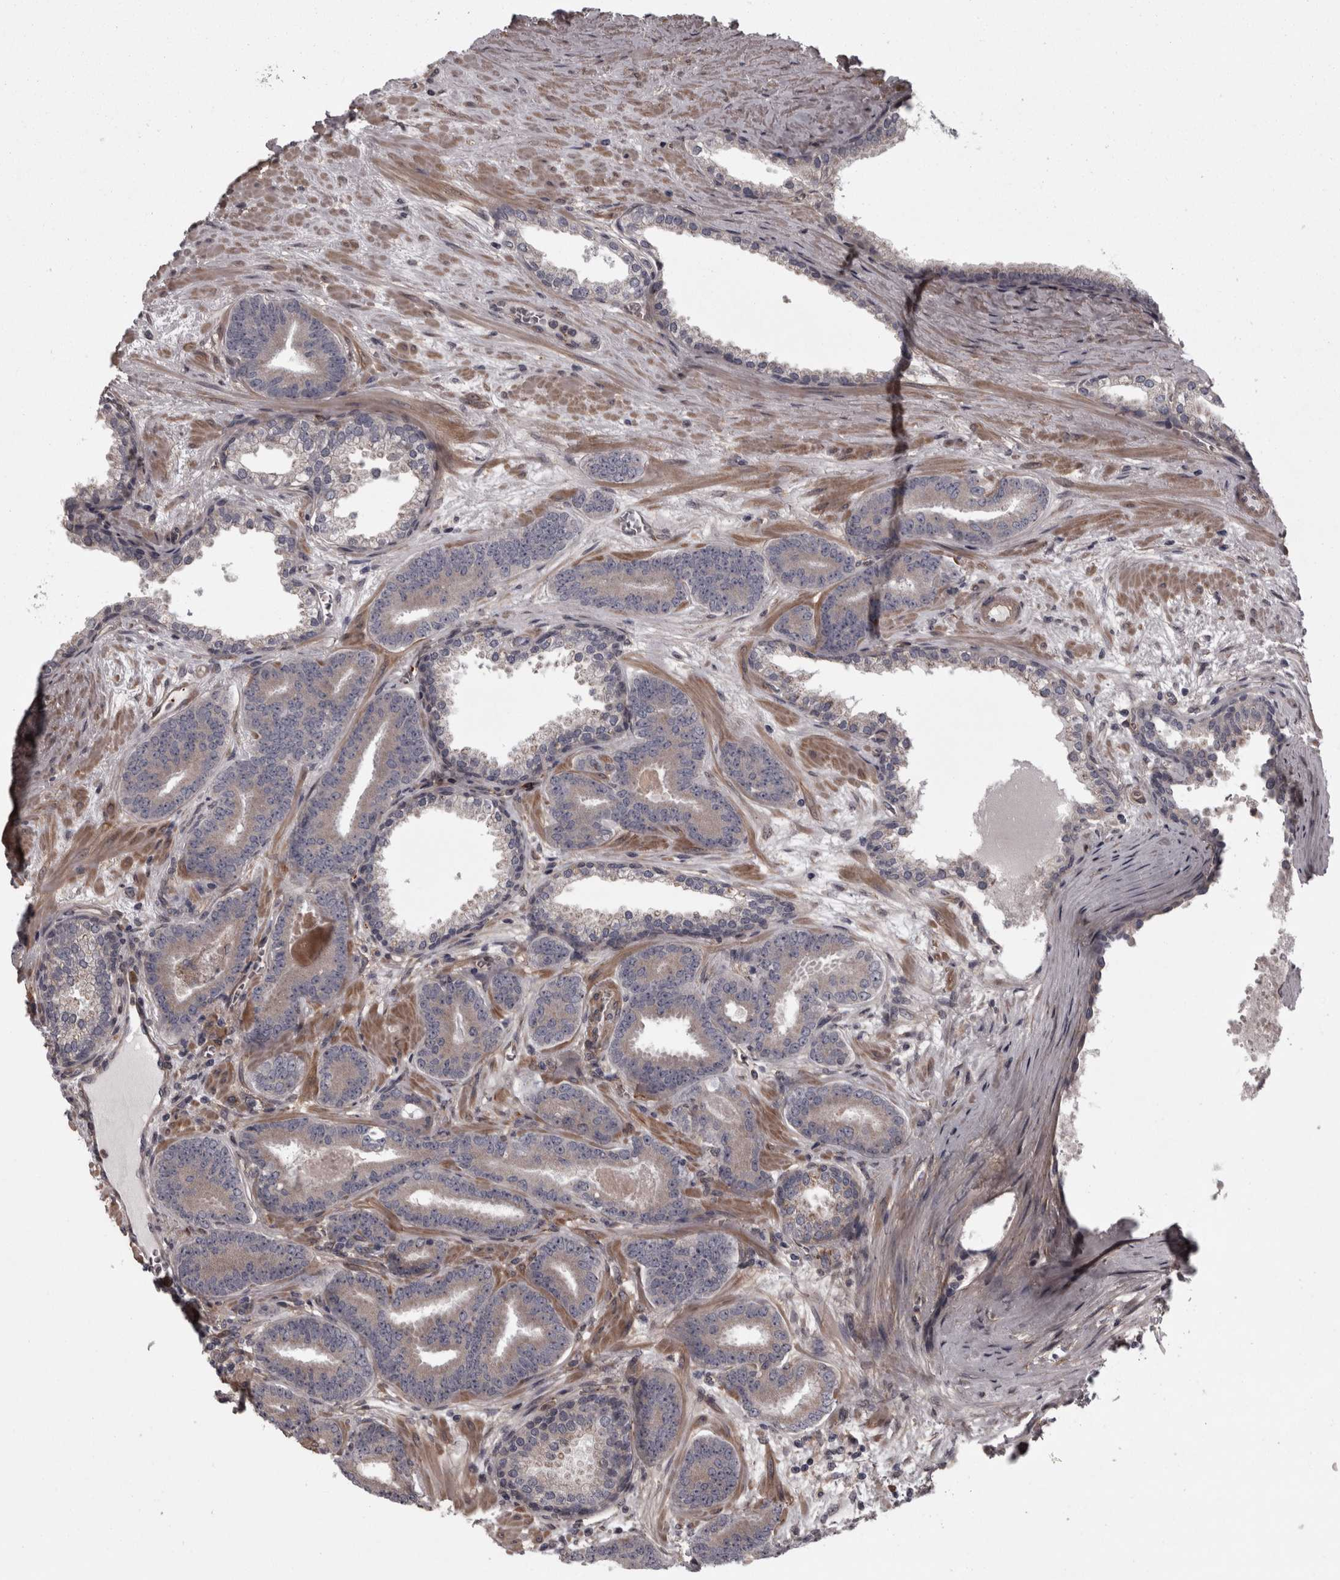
{"staining": {"intensity": "weak", "quantity": ">75%", "location": "cytoplasmic/membranous"}, "tissue": "prostate cancer", "cell_type": "Tumor cells", "image_type": "cancer", "snomed": [{"axis": "morphology", "description": "Adenocarcinoma, Low grade"}, {"axis": "topography", "description": "Prostate"}], "caption": "Immunohistochemical staining of low-grade adenocarcinoma (prostate) shows low levels of weak cytoplasmic/membranous protein expression in approximately >75% of tumor cells.", "gene": "RSU1", "patient": {"sex": "male", "age": 62}}